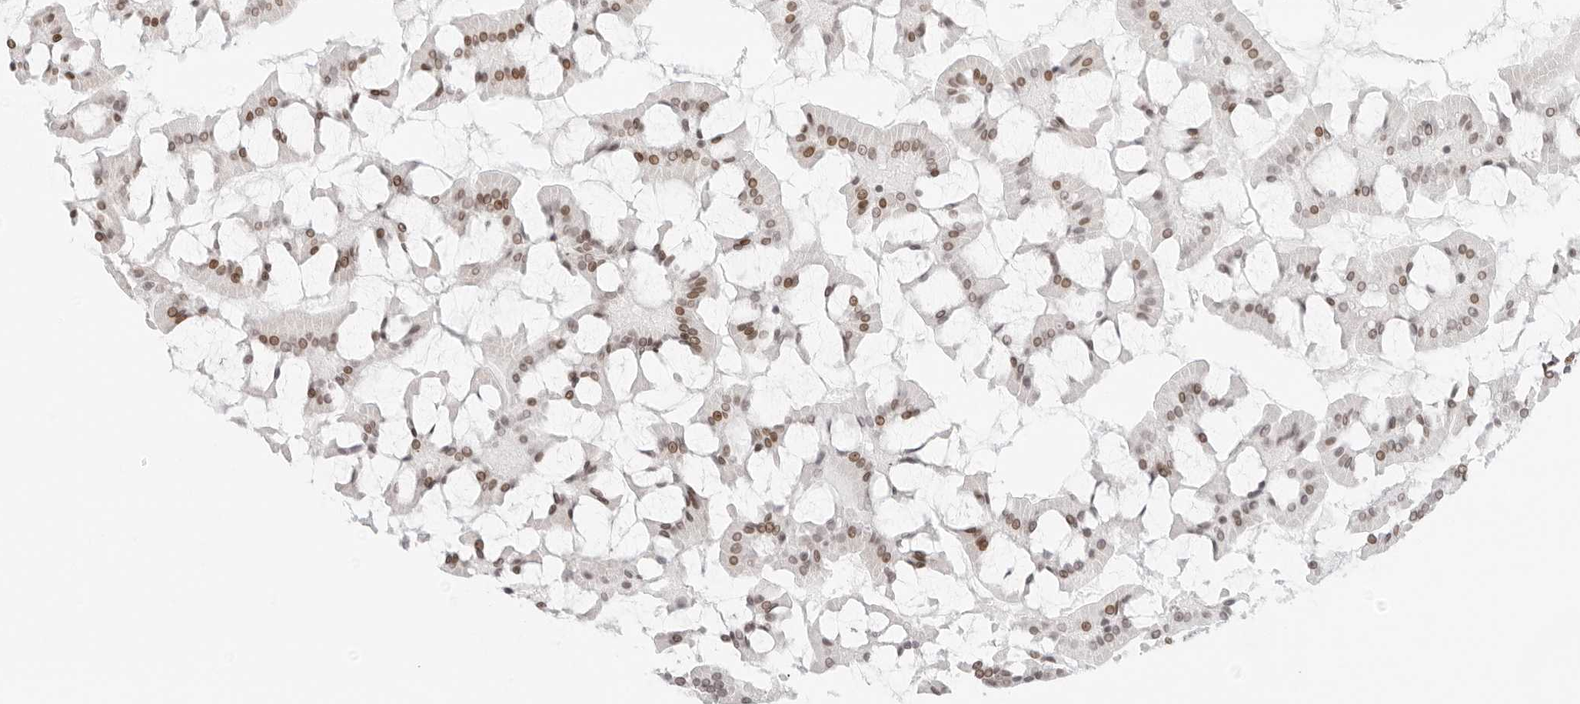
{"staining": {"intensity": "moderate", "quantity": ">75%", "location": "nuclear"}, "tissue": "small intestine", "cell_type": "Glandular cells", "image_type": "normal", "snomed": [{"axis": "morphology", "description": "Normal tissue, NOS"}, {"axis": "topography", "description": "Small intestine"}], "caption": "Protein expression analysis of normal human small intestine reveals moderate nuclear staining in about >75% of glandular cells.", "gene": "RCC1", "patient": {"sex": "male", "age": 41}}